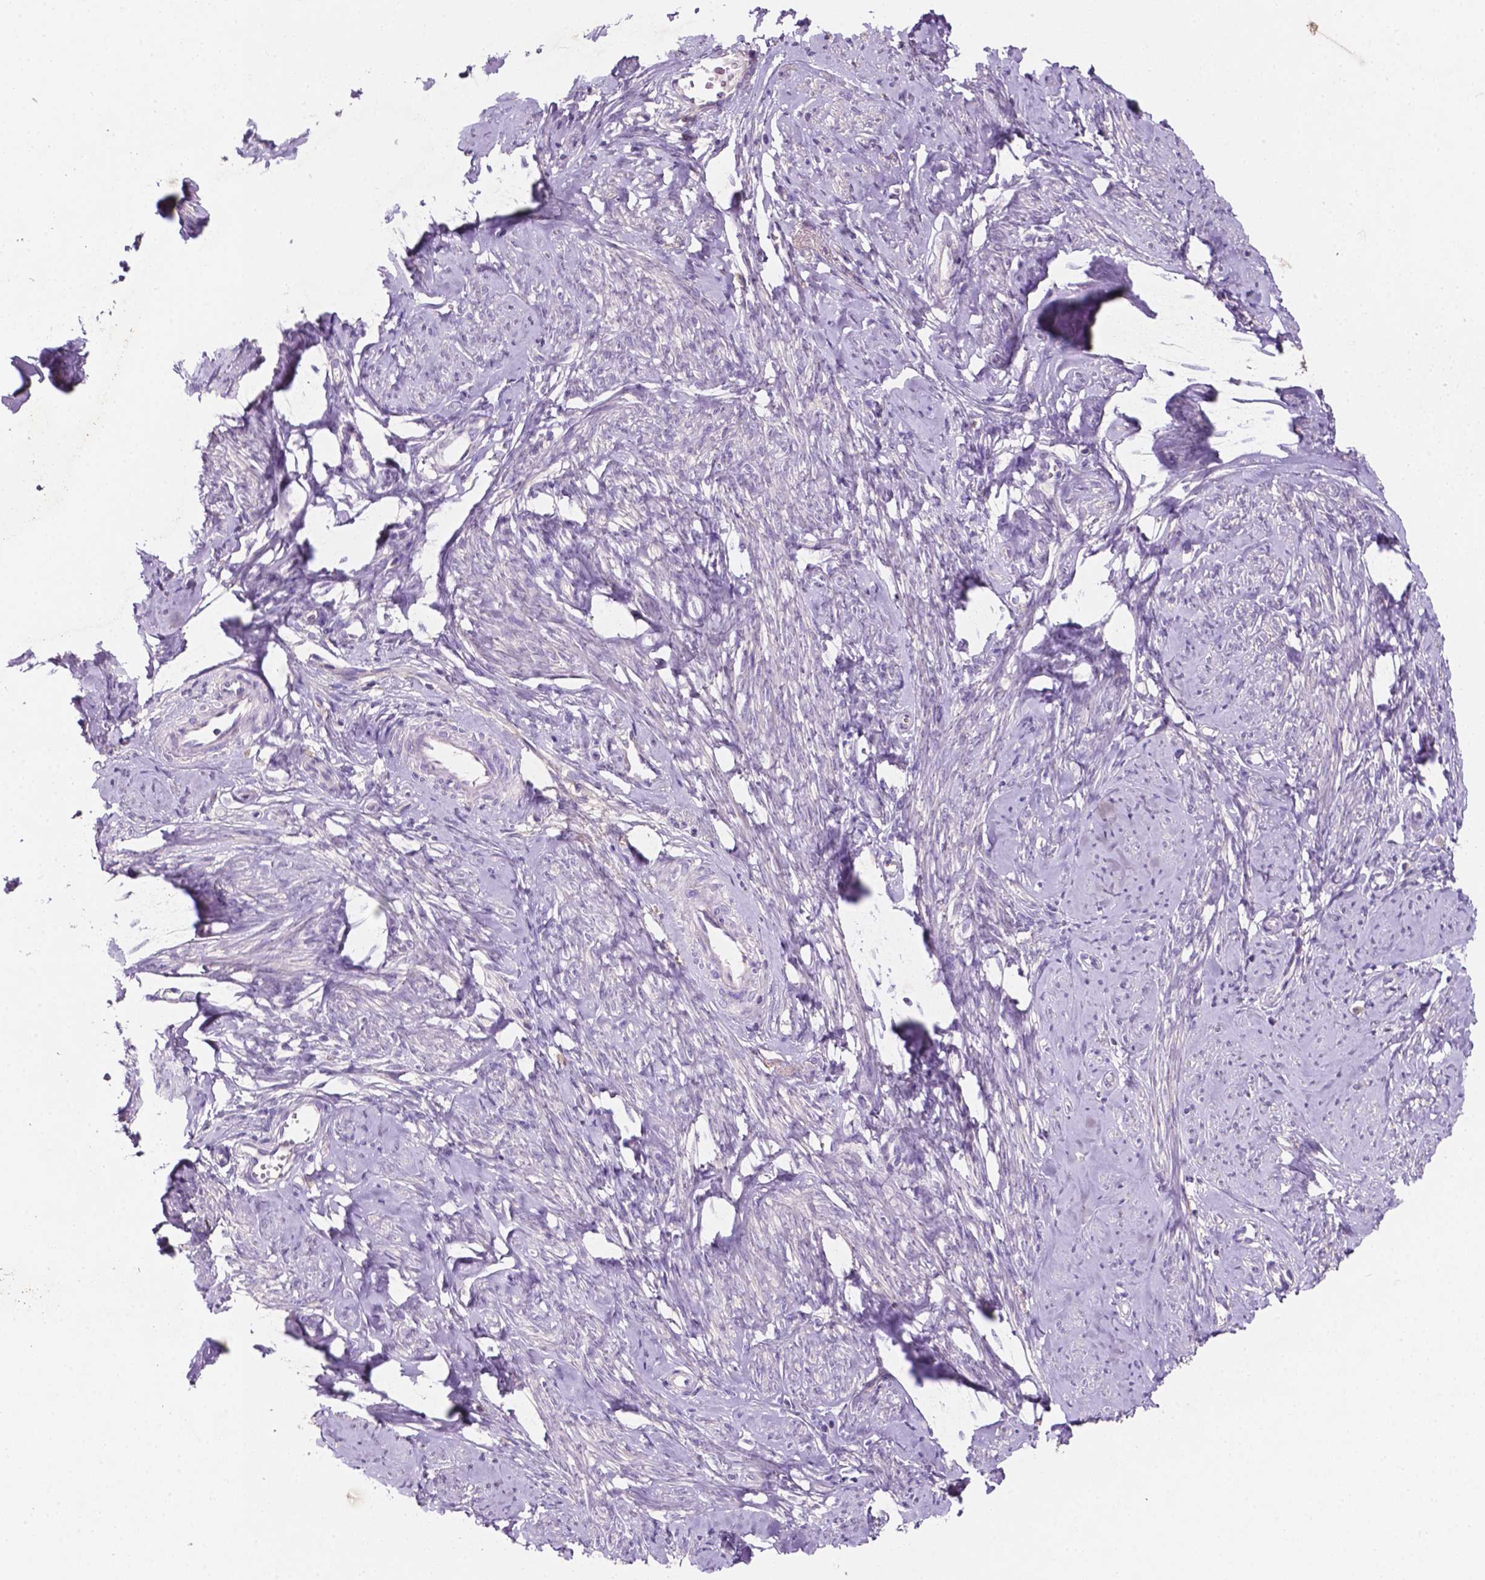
{"staining": {"intensity": "negative", "quantity": "none", "location": "none"}, "tissue": "smooth muscle", "cell_type": "Smooth muscle cells", "image_type": "normal", "snomed": [{"axis": "morphology", "description": "Normal tissue, NOS"}, {"axis": "topography", "description": "Smooth muscle"}], "caption": "High magnification brightfield microscopy of normal smooth muscle stained with DAB (brown) and counterstained with hematoxylin (blue): smooth muscle cells show no significant positivity.", "gene": "MKRN2OS", "patient": {"sex": "female", "age": 48}}